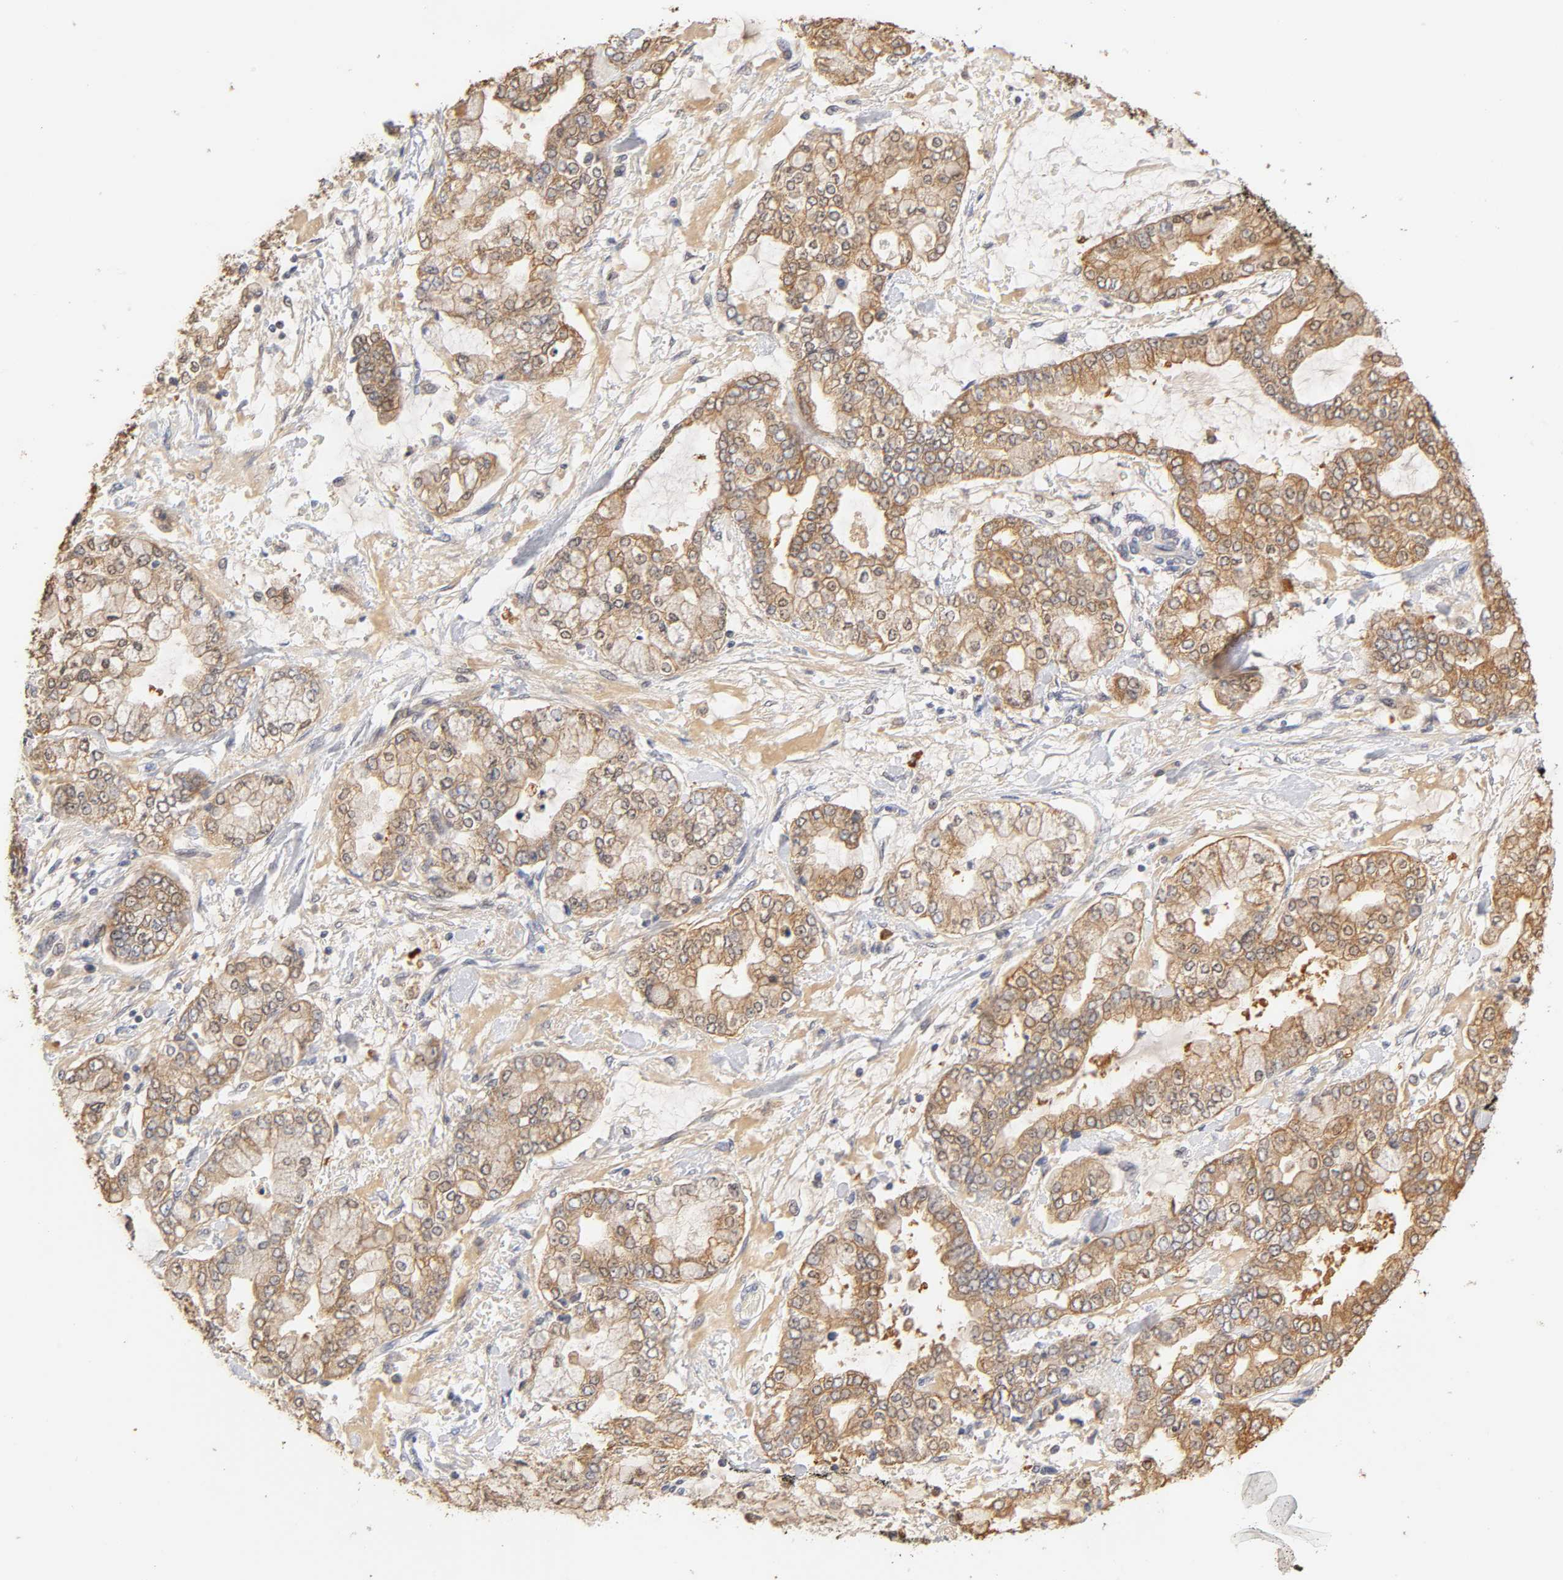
{"staining": {"intensity": "moderate", "quantity": ">75%", "location": "cytoplasmic/membranous,nuclear"}, "tissue": "stomach cancer", "cell_type": "Tumor cells", "image_type": "cancer", "snomed": [{"axis": "morphology", "description": "Normal tissue, NOS"}, {"axis": "morphology", "description": "Adenocarcinoma, NOS"}, {"axis": "topography", "description": "Stomach, upper"}, {"axis": "topography", "description": "Stomach"}], "caption": "Tumor cells display medium levels of moderate cytoplasmic/membranous and nuclear staining in about >75% of cells in stomach cancer (adenocarcinoma). The staining was performed using DAB, with brown indicating positive protein expression. Nuclei are stained blue with hematoxylin.", "gene": "GSTZ1", "patient": {"sex": "male", "age": 76}}